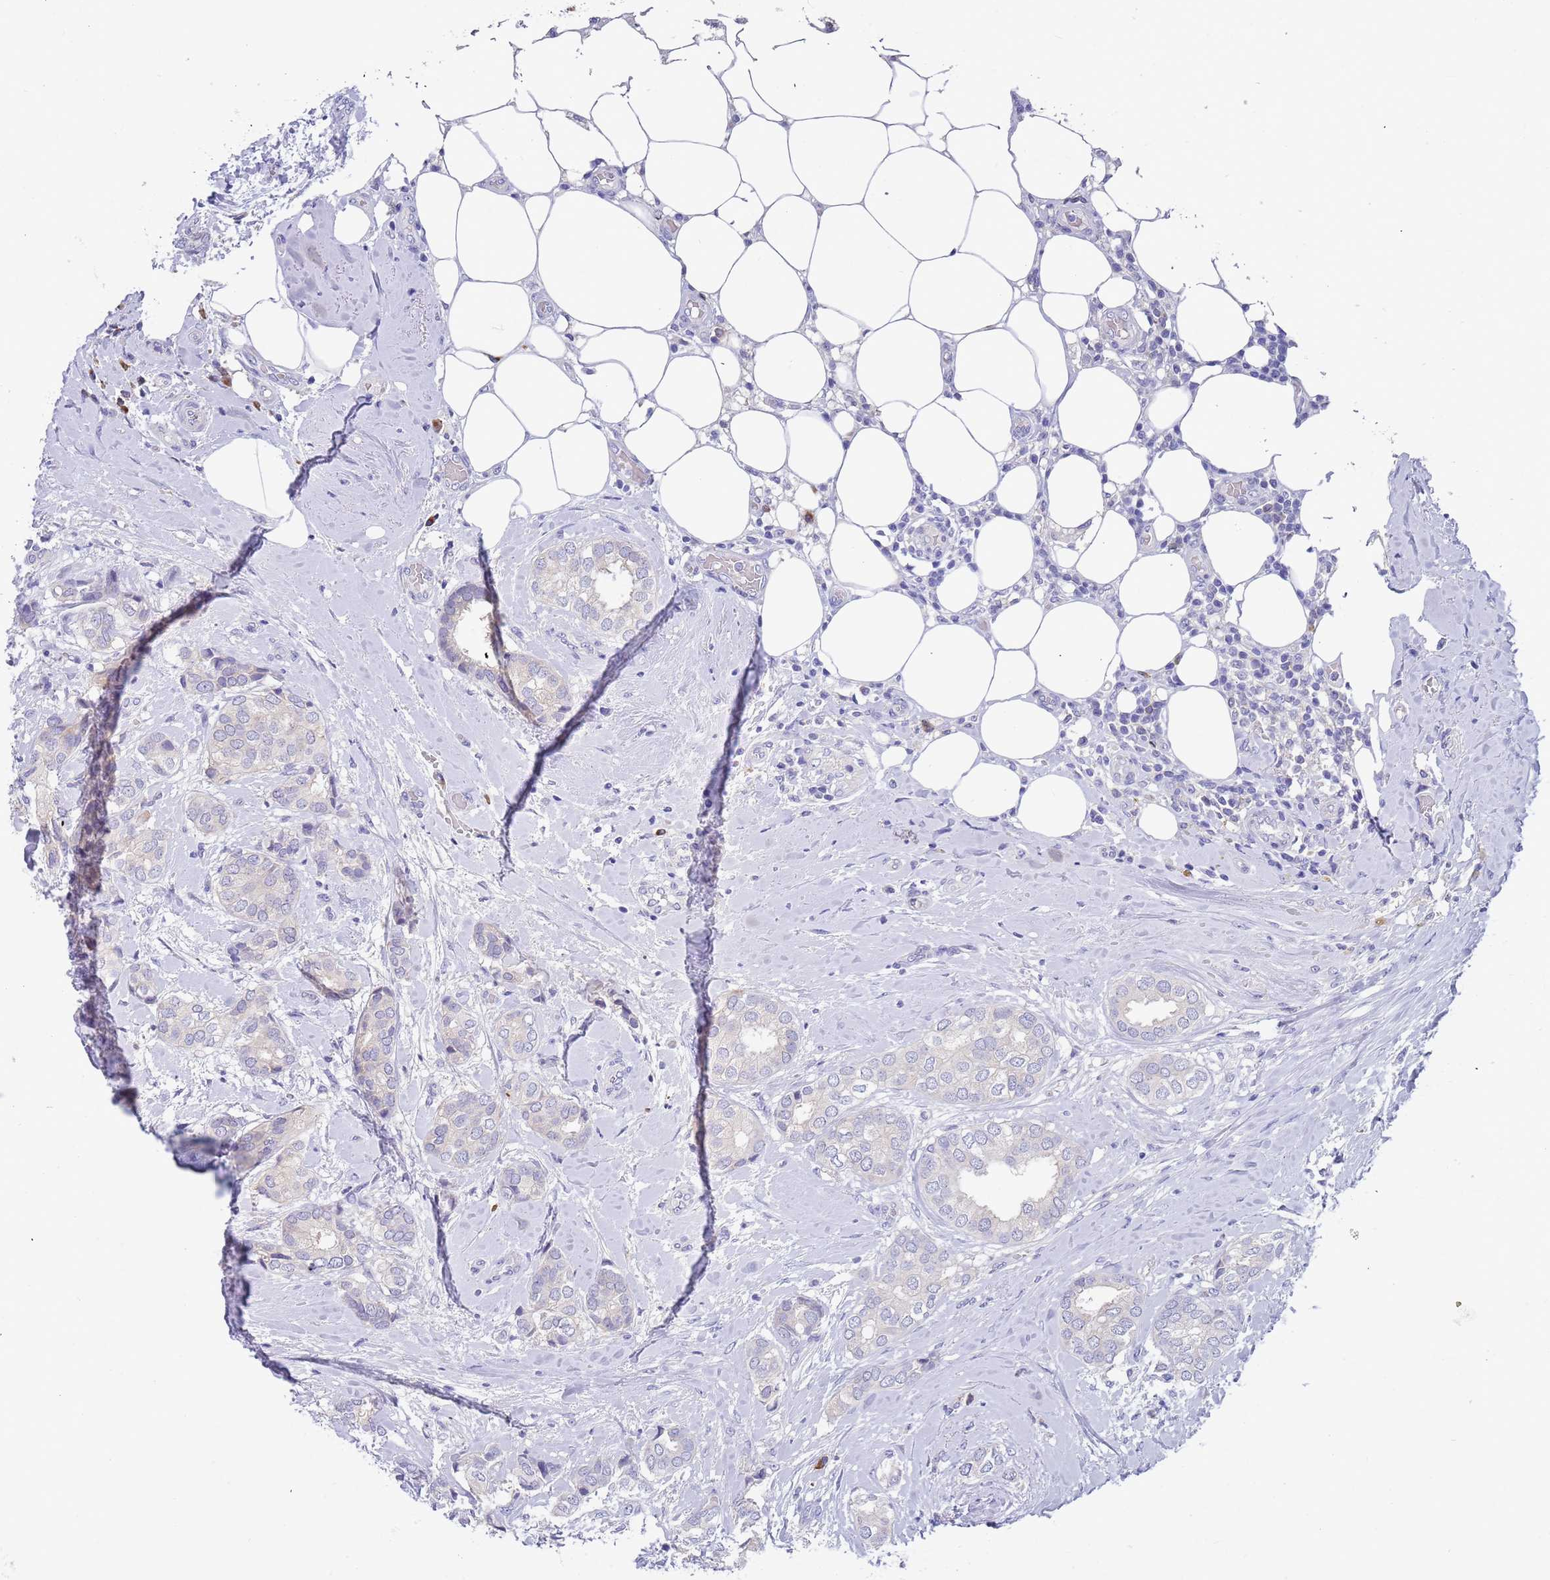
{"staining": {"intensity": "negative", "quantity": "none", "location": "none"}, "tissue": "breast cancer", "cell_type": "Tumor cells", "image_type": "cancer", "snomed": [{"axis": "morphology", "description": "Duct carcinoma"}, {"axis": "topography", "description": "Breast"}], "caption": "DAB immunohistochemical staining of human infiltrating ductal carcinoma (breast) exhibits no significant positivity in tumor cells. (DAB immunohistochemistry (IHC), high magnification).", "gene": "TYW1", "patient": {"sex": "female", "age": 73}}